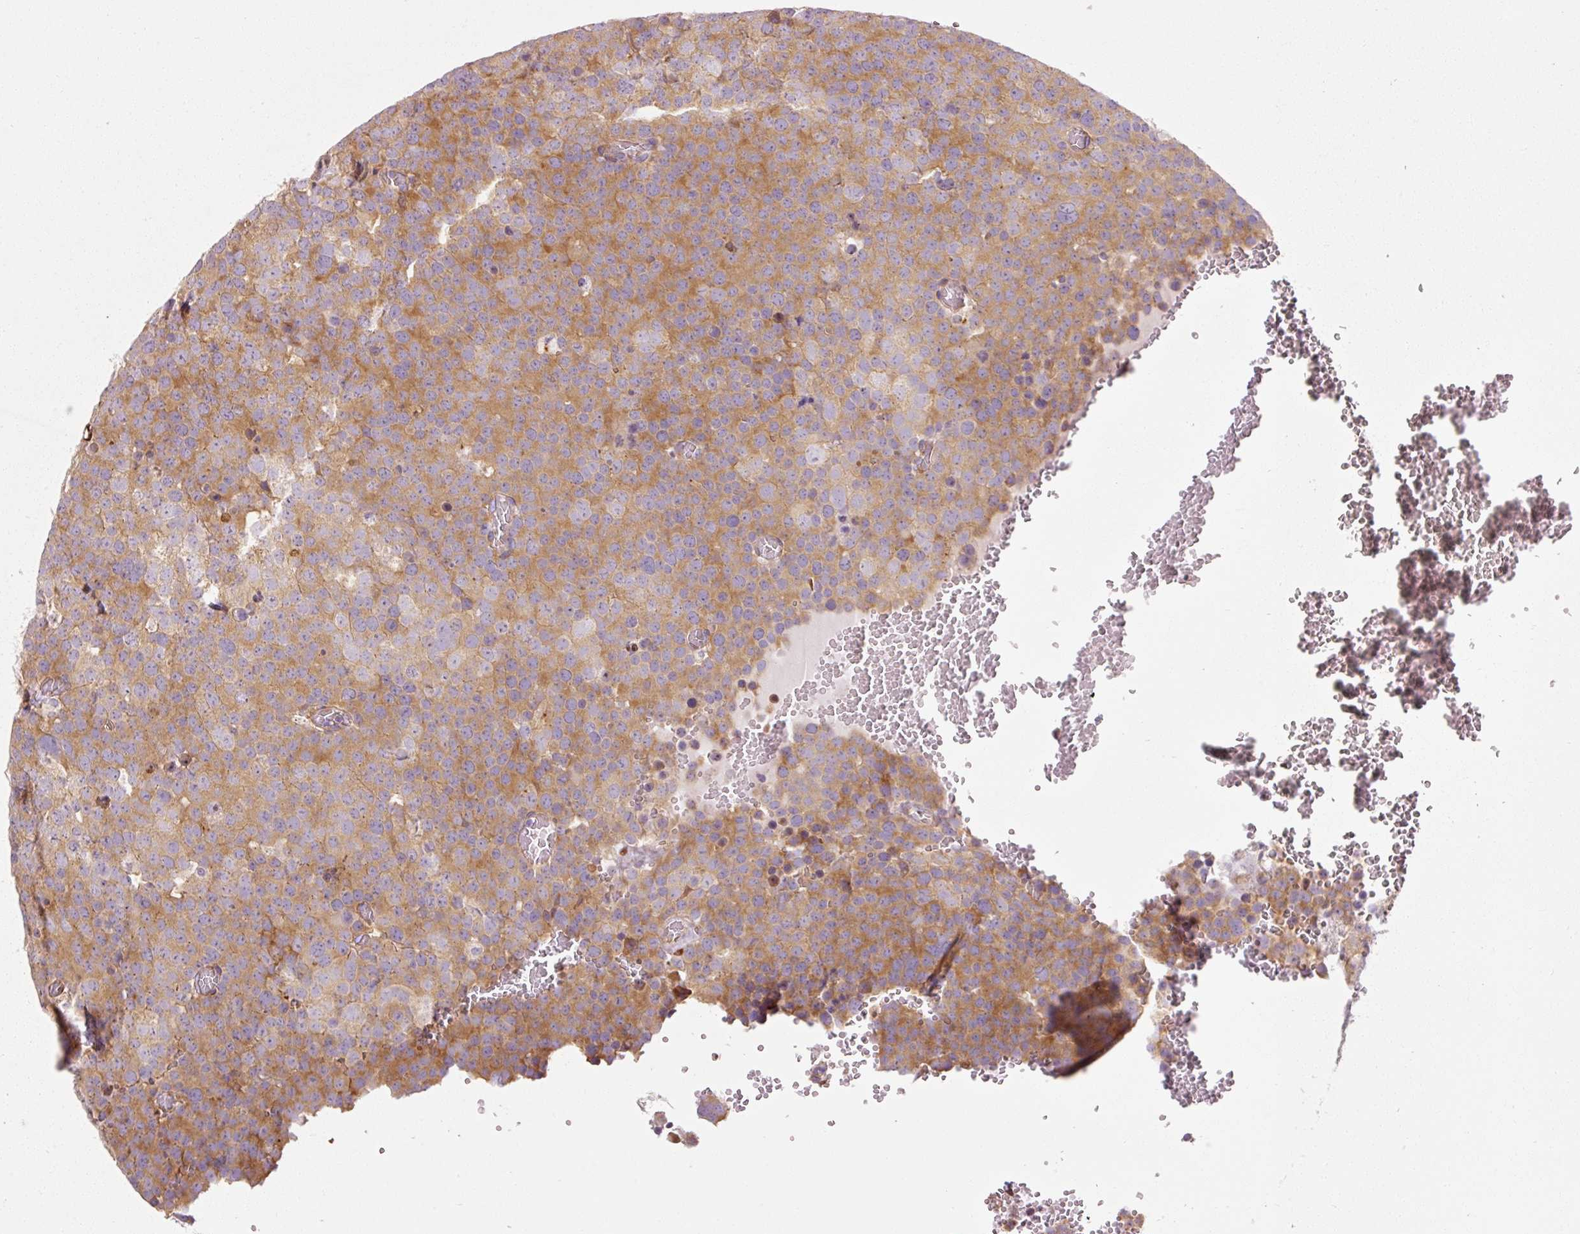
{"staining": {"intensity": "moderate", "quantity": ">75%", "location": "cytoplasmic/membranous"}, "tissue": "testis cancer", "cell_type": "Tumor cells", "image_type": "cancer", "snomed": [{"axis": "morphology", "description": "Seminoma, NOS"}, {"axis": "topography", "description": "Testis"}], "caption": "IHC (DAB) staining of testis cancer shows moderate cytoplasmic/membranous protein expression in about >75% of tumor cells.", "gene": "RPL10A", "patient": {"sex": "male", "age": 71}}